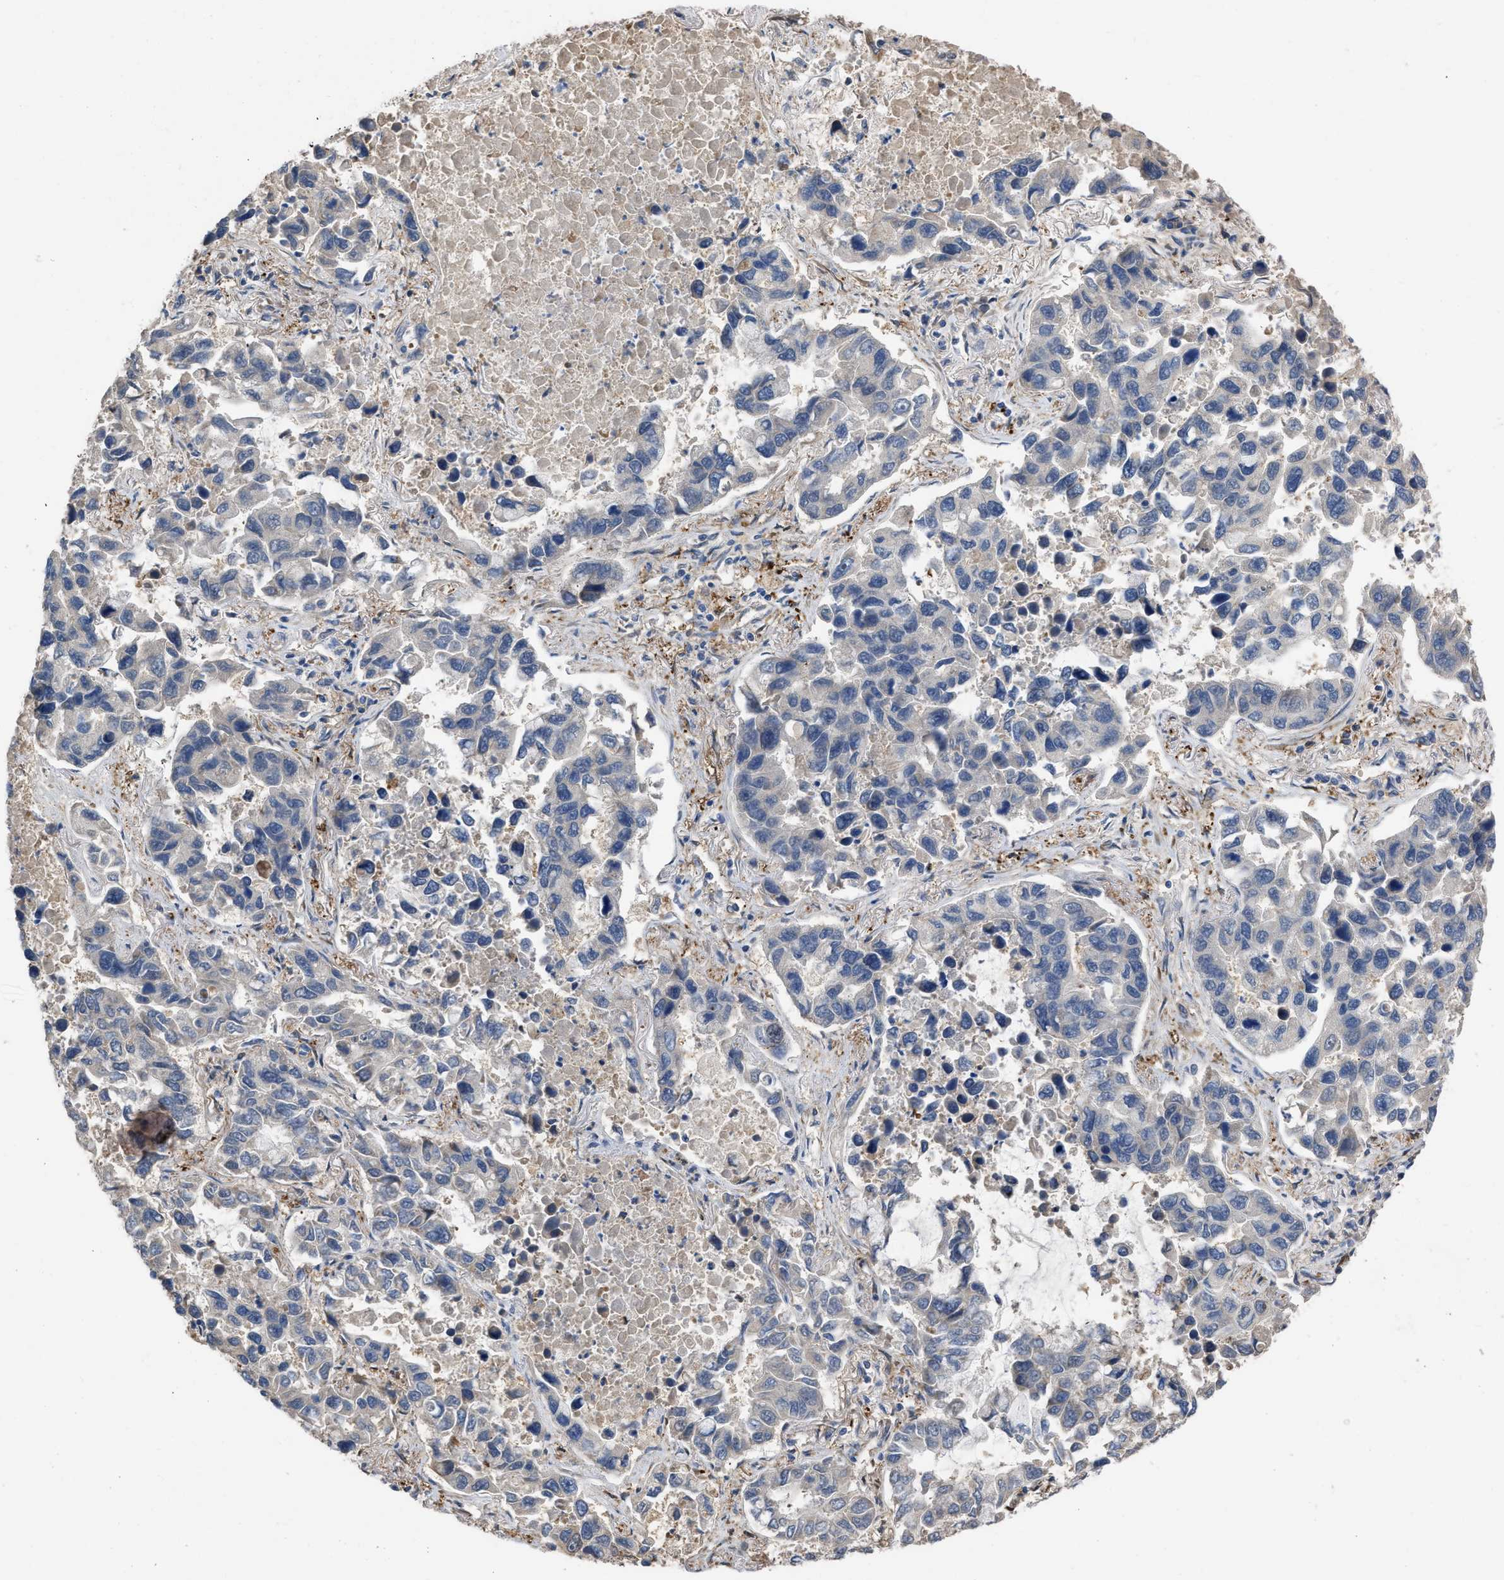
{"staining": {"intensity": "negative", "quantity": "none", "location": "none"}, "tissue": "lung cancer", "cell_type": "Tumor cells", "image_type": "cancer", "snomed": [{"axis": "morphology", "description": "Adenocarcinoma, NOS"}, {"axis": "topography", "description": "Lung"}], "caption": "Immunohistochemical staining of adenocarcinoma (lung) displays no significant expression in tumor cells.", "gene": "SLC4A11", "patient": {"sex": "male", "age": 64}}